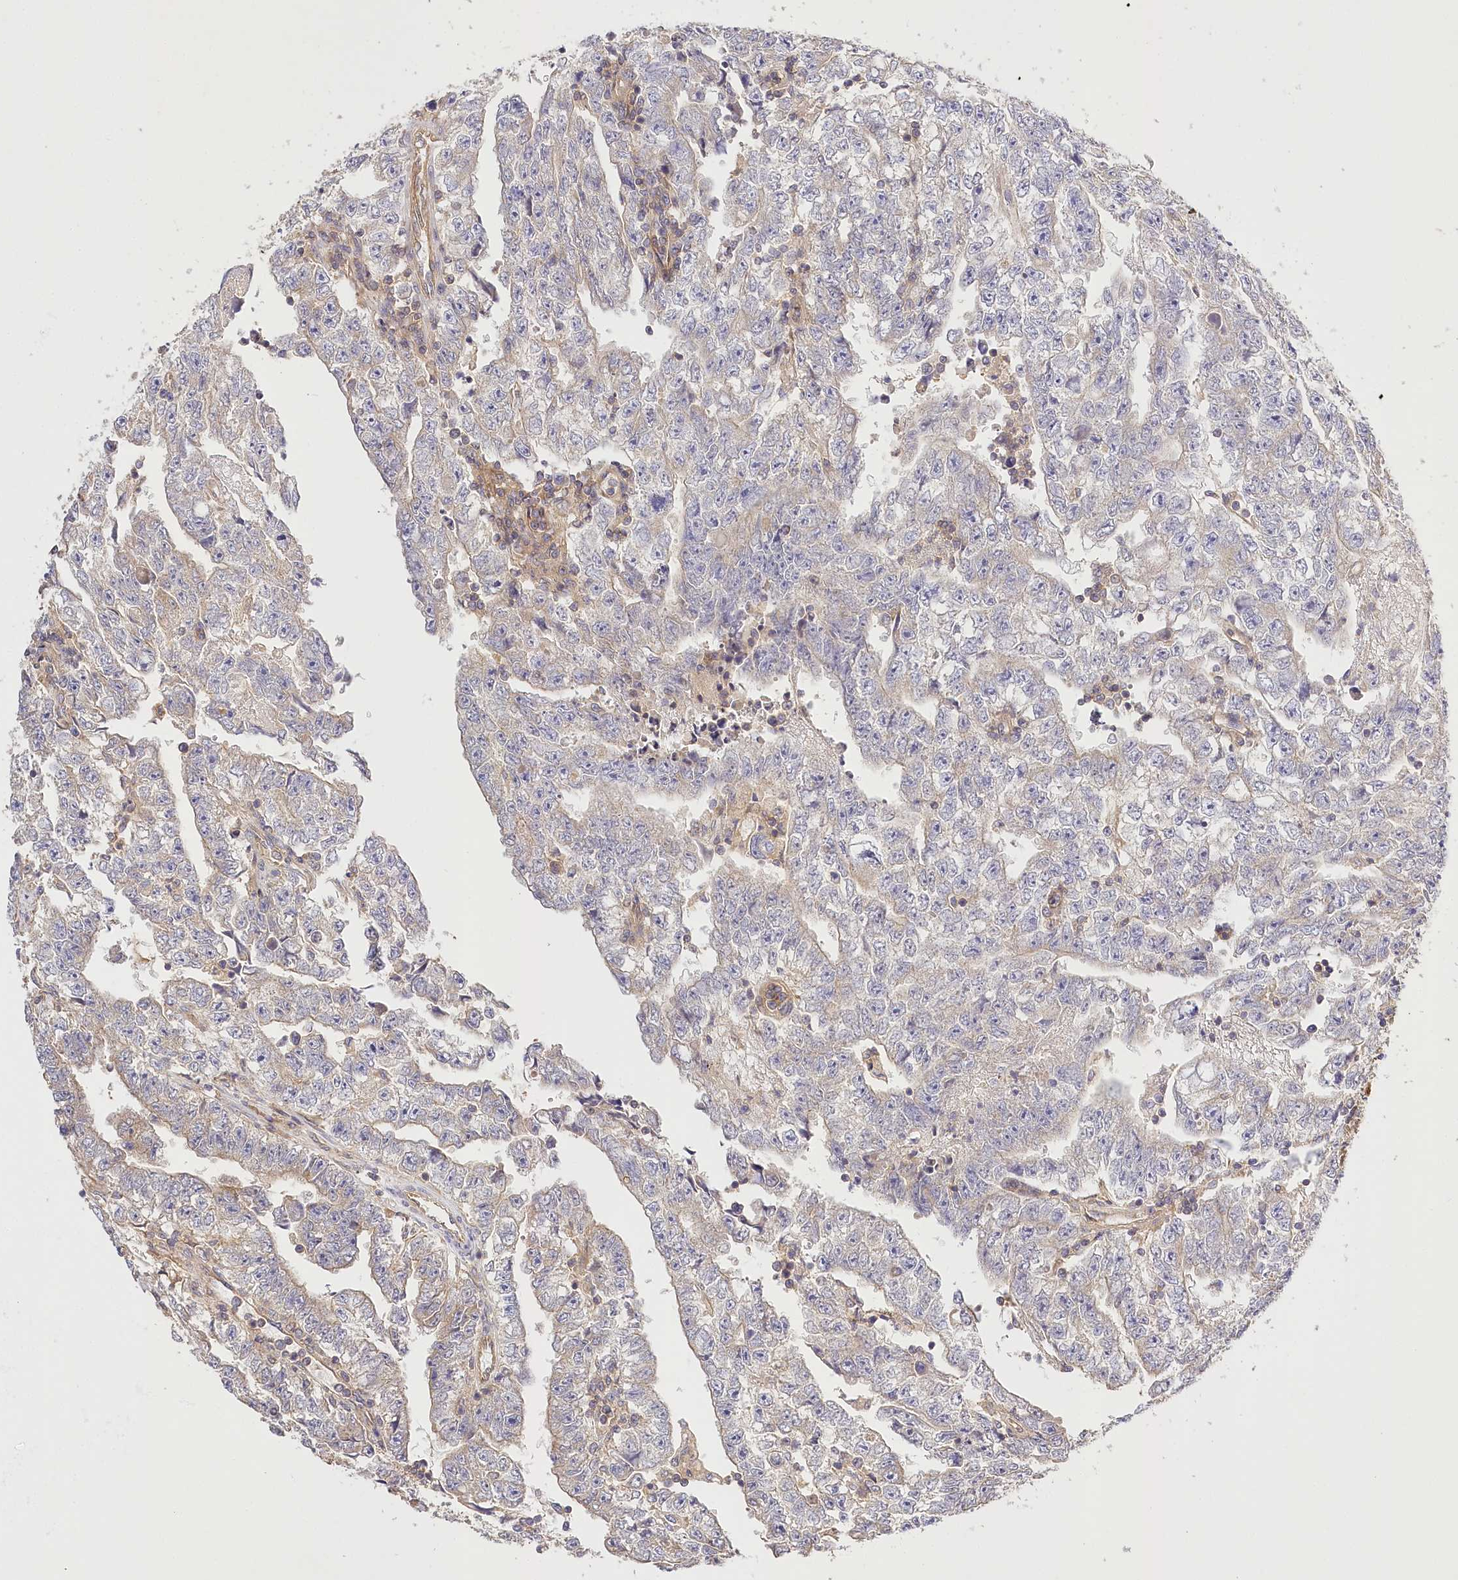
{"staining": {"intensity": "weak", "quantity": "<25%", "location": "cytoplasmic/membranous"}, "tissue": "testis cancer", "cell_type": "Tumor cells", "image_type": "cancer", "snomed": [{"axis": "morphology", "description": "Carcinoma, Embryonal, NOS"}, {"axis": "topography", "description": "Testis"}], "caption": "High power microscopy image of an immunohistochemistry image of embryonal carcinoma (testis), revealing no significant staining in tumor cells. The staining is performed using DAB (3,3'-diaminobenzidine) brown chromogen with nuclei counter-stained in using hematoxylin.", "gene": "LSS", "patient": {"sex": "male", "age": 25}}